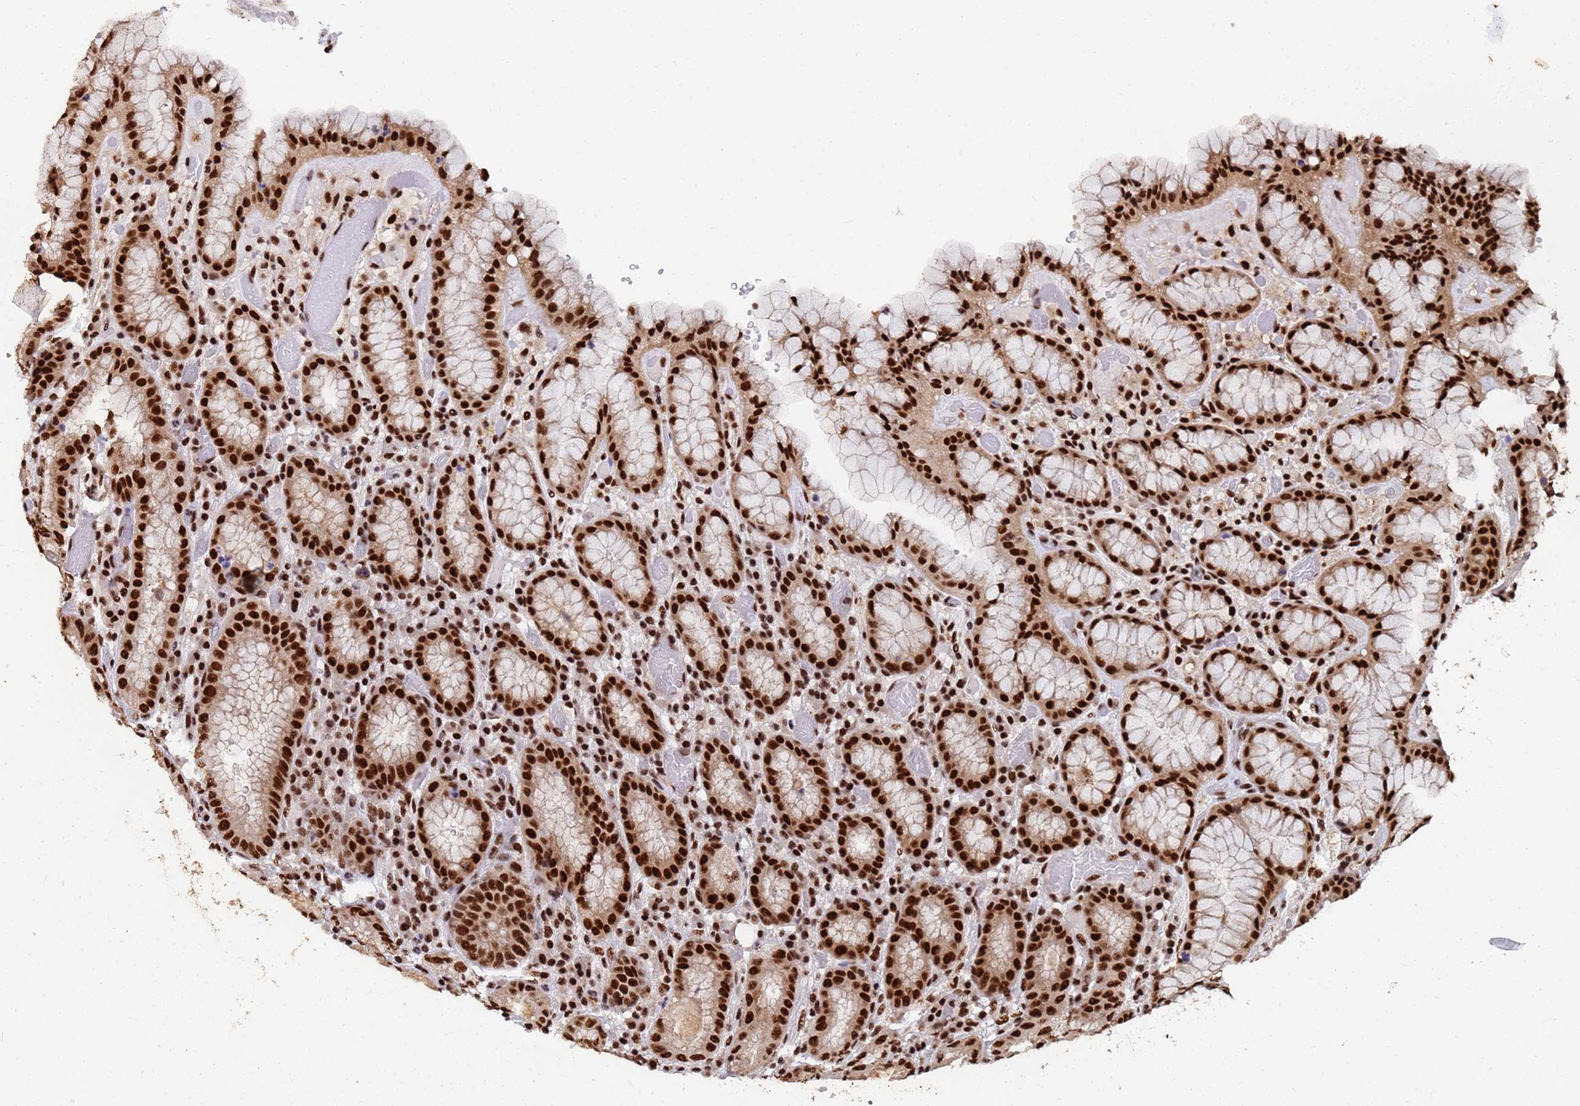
{"staining": {"intensity": "strong", "quantity": ">75%", "location": "cytoplasmic/membranous,nuclear"}, "tissue": "stomach", "cell_type": "Glandular cells", "image_type": "normal", "snomed": [{"axis": "morphology", "description": "Normal tissue, NOS"}, {"axis": "topography", "description": "Stomach, upper"}], "caption": "Immunohistochemical staining of benign stomach demonstrates high levels of strong cytoplasmic/membranous,nuclear staining in approximately >75% of glandular cells.", "gene": "SF3B2", "patient": {"sex": "male", "age": 52}}